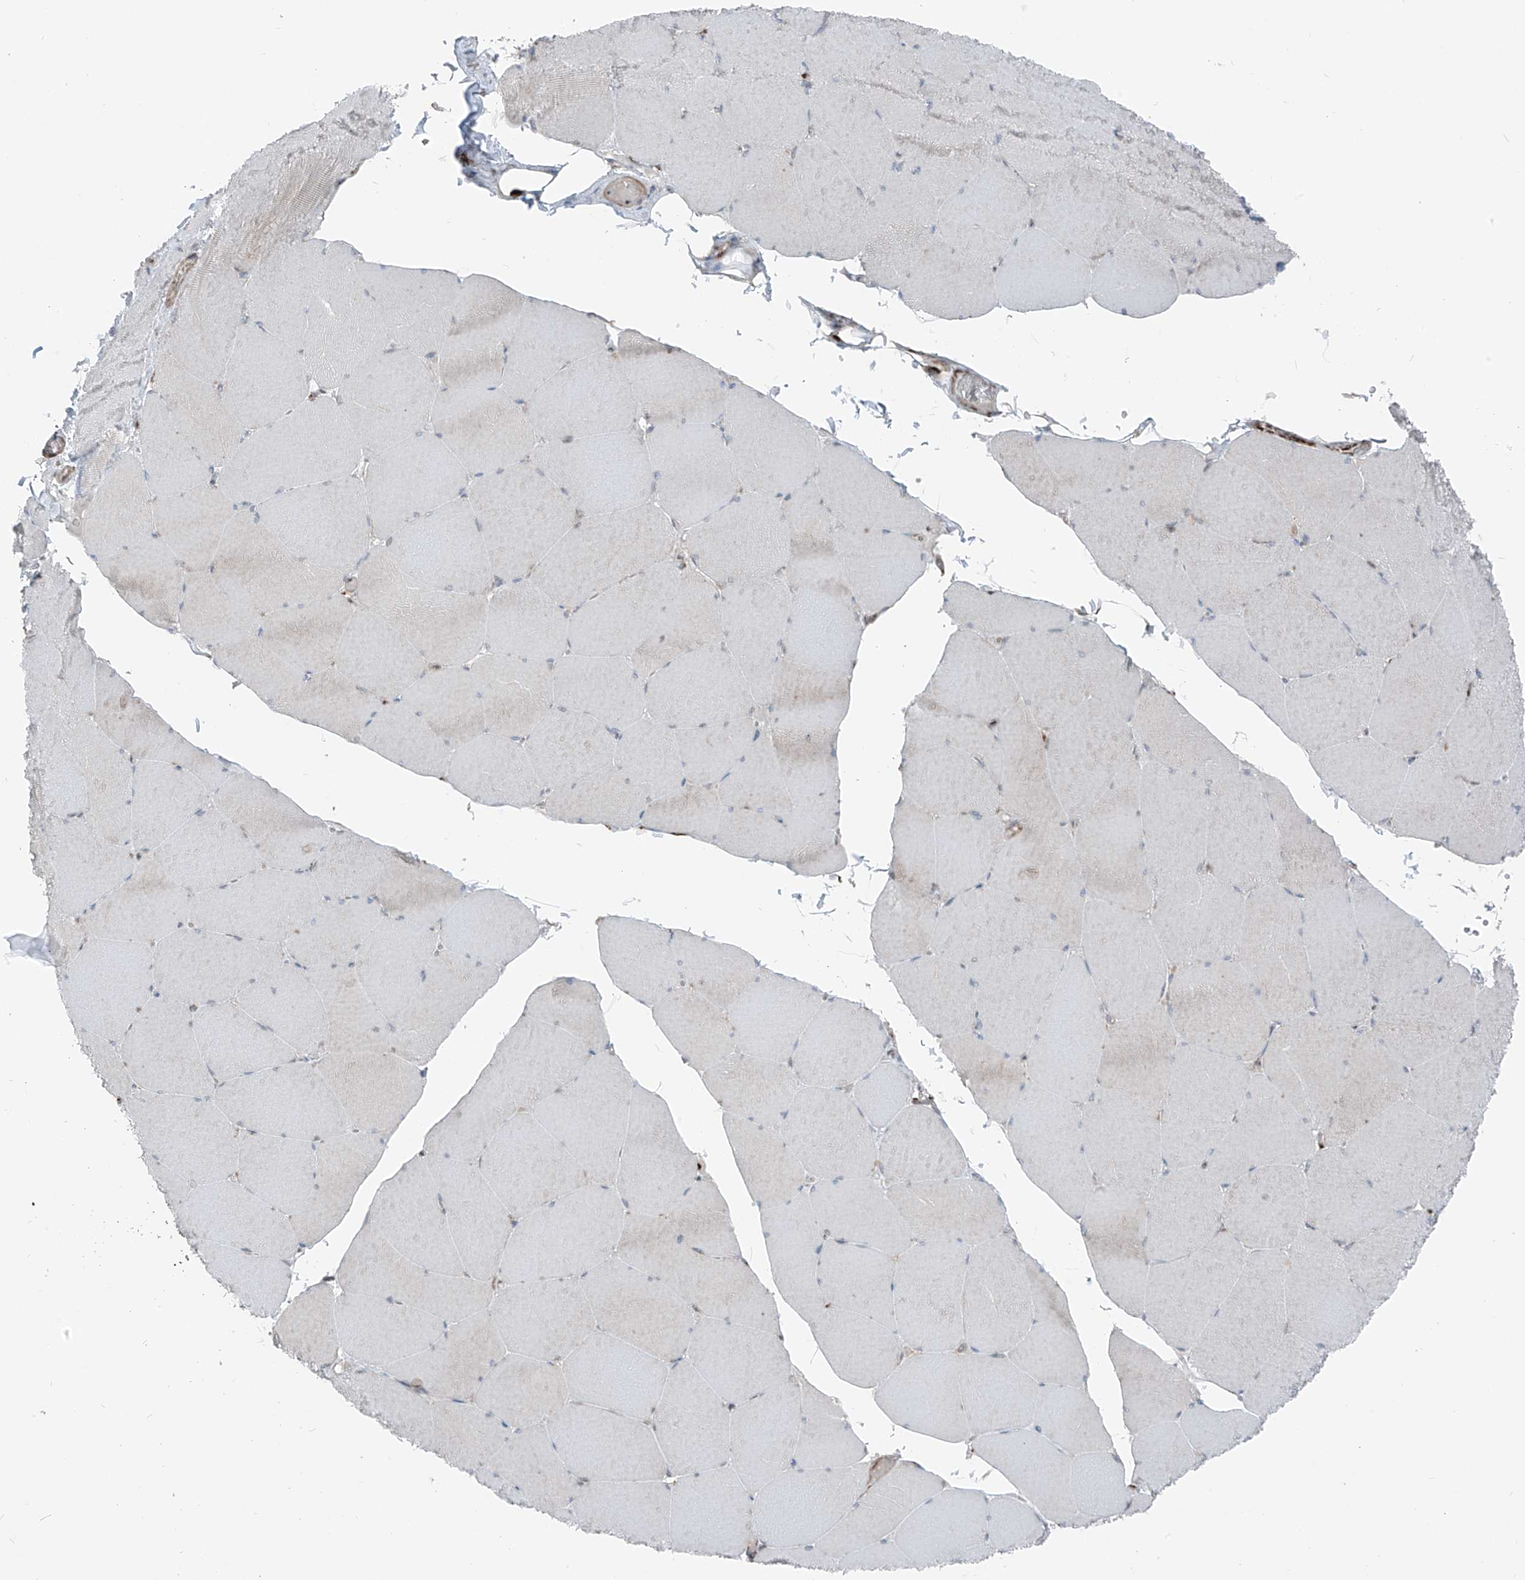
{"staining": {"intensity": "negative", "quantity": "none", "location": "none"}, "tissue": "skeletal muscle", "cell_type": "Myocytes", "image_type": "normal", "snomed": [{"axis": "morphology", "description": "Normal tissue, NOS"}, {"axis": "topography", "description": "Skeletal muscle"}, {"axis": "topography", "description": "Head-Neck"}], "caption": "The photomicrograph shows no significant positivity in myocytes of skeletal muscle. Brightfield microscopy of immunohistochemistry (IHC) stained with DAB (3,3'-diaminobenzidine) (brown) and hematoxylin (blue), captured at high magnification.", "gene": "ERLEC1", "patient": {"sex": "male", "age": 66}}